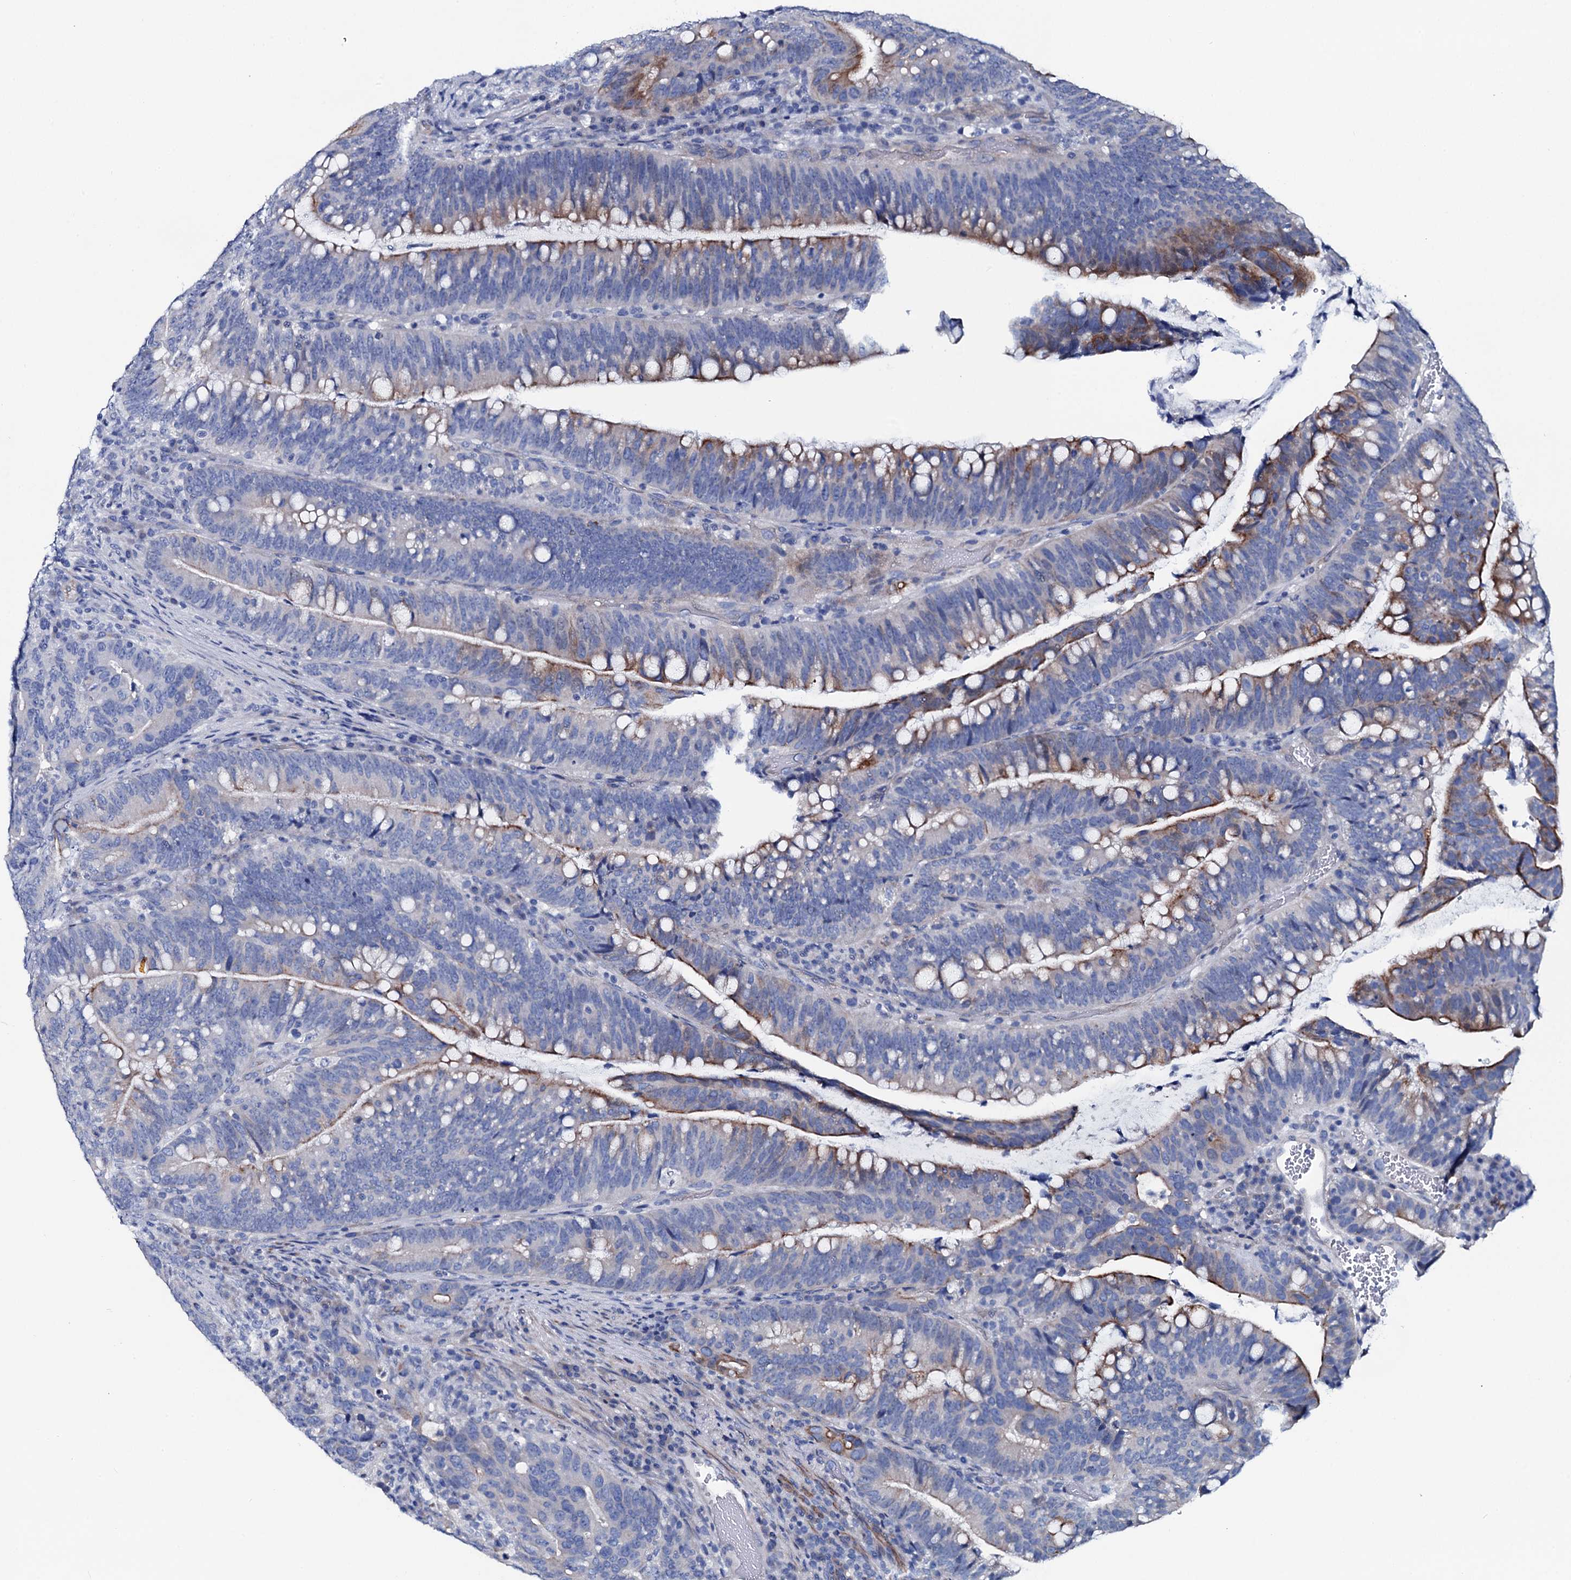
{"staining": {"intensity": "moderate", "quantity": "<25%", "location": "cytoplasmic/membranous"}, "tissue": "colorectal cancer", "cell_type": "Tumor cells", "image_type": "cancer", "snomed": [{"axis": "morphology", "description": "Adenocarcinoma, NOS"}, {"axis": "topography", "description": "Colon"}], "caption": "Tumor cells exhibit low levels of moderate cytoplasmic/membranous positivity in approximately <25% of cells in colorectal adenocarcinoma.", "gene": "GYS2", "patient": {"sex": "female", "age": 66}}